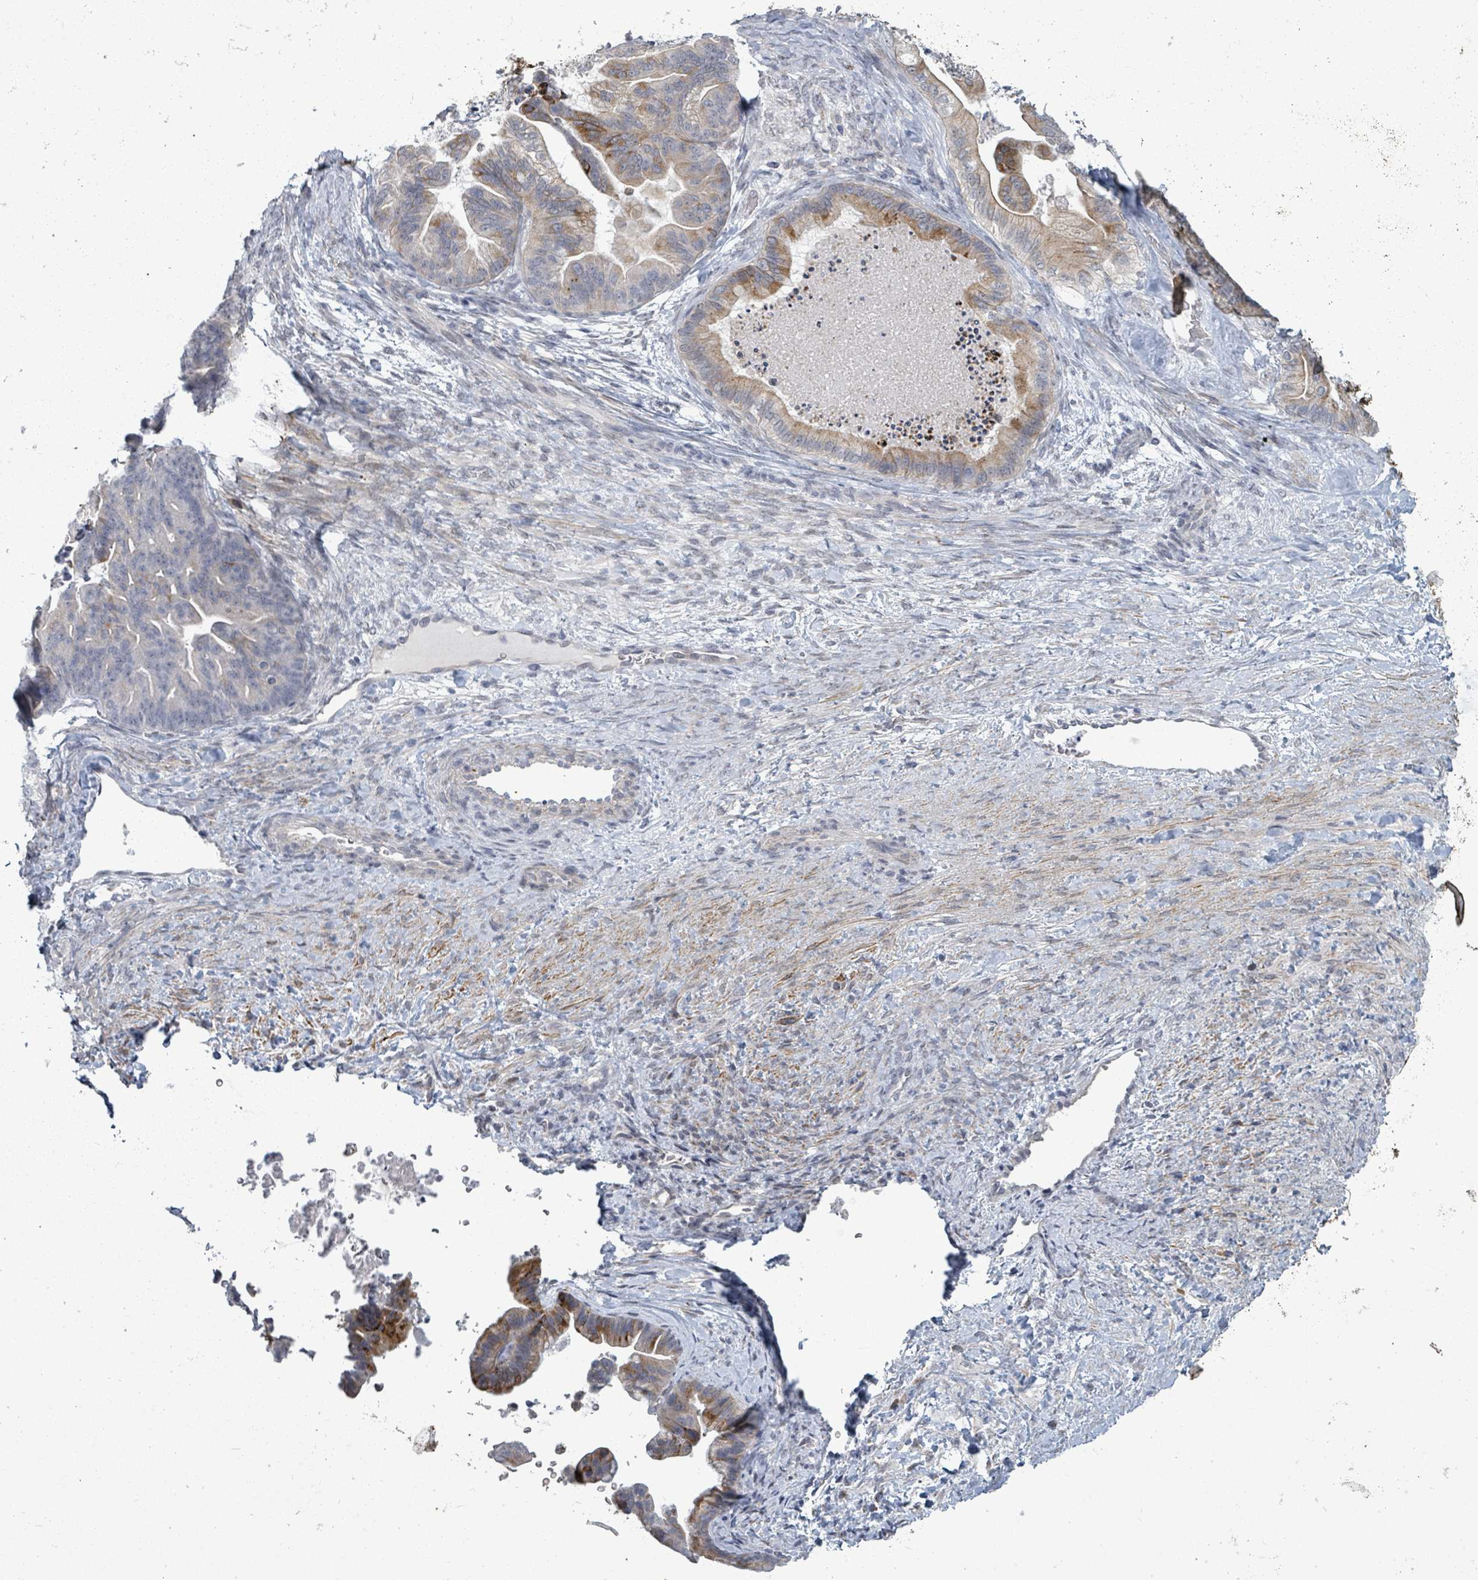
{"staining": {"intensity": "moderate", "quantity": "25%-75%", "location": "cytoplasmic/membranous"}, "tissue": "ovarian cancer", "cell_type": "Tumor cells", "image_type": "cancer", "snomed": [{"axis": "morphology", "description": "Cystadenocarcinoma, mucinous, NOS"}, {"axis": "topography", "description": "Ovary"}], "caption": "Tumor cells show moderate cytoplasmic/membranous expression in approximately 25%-75% of cells in mucinous cystadenocarcinoma (ovarian).", "gene": "PTPN20", "patient": {"sex": "female", "age": 67}}